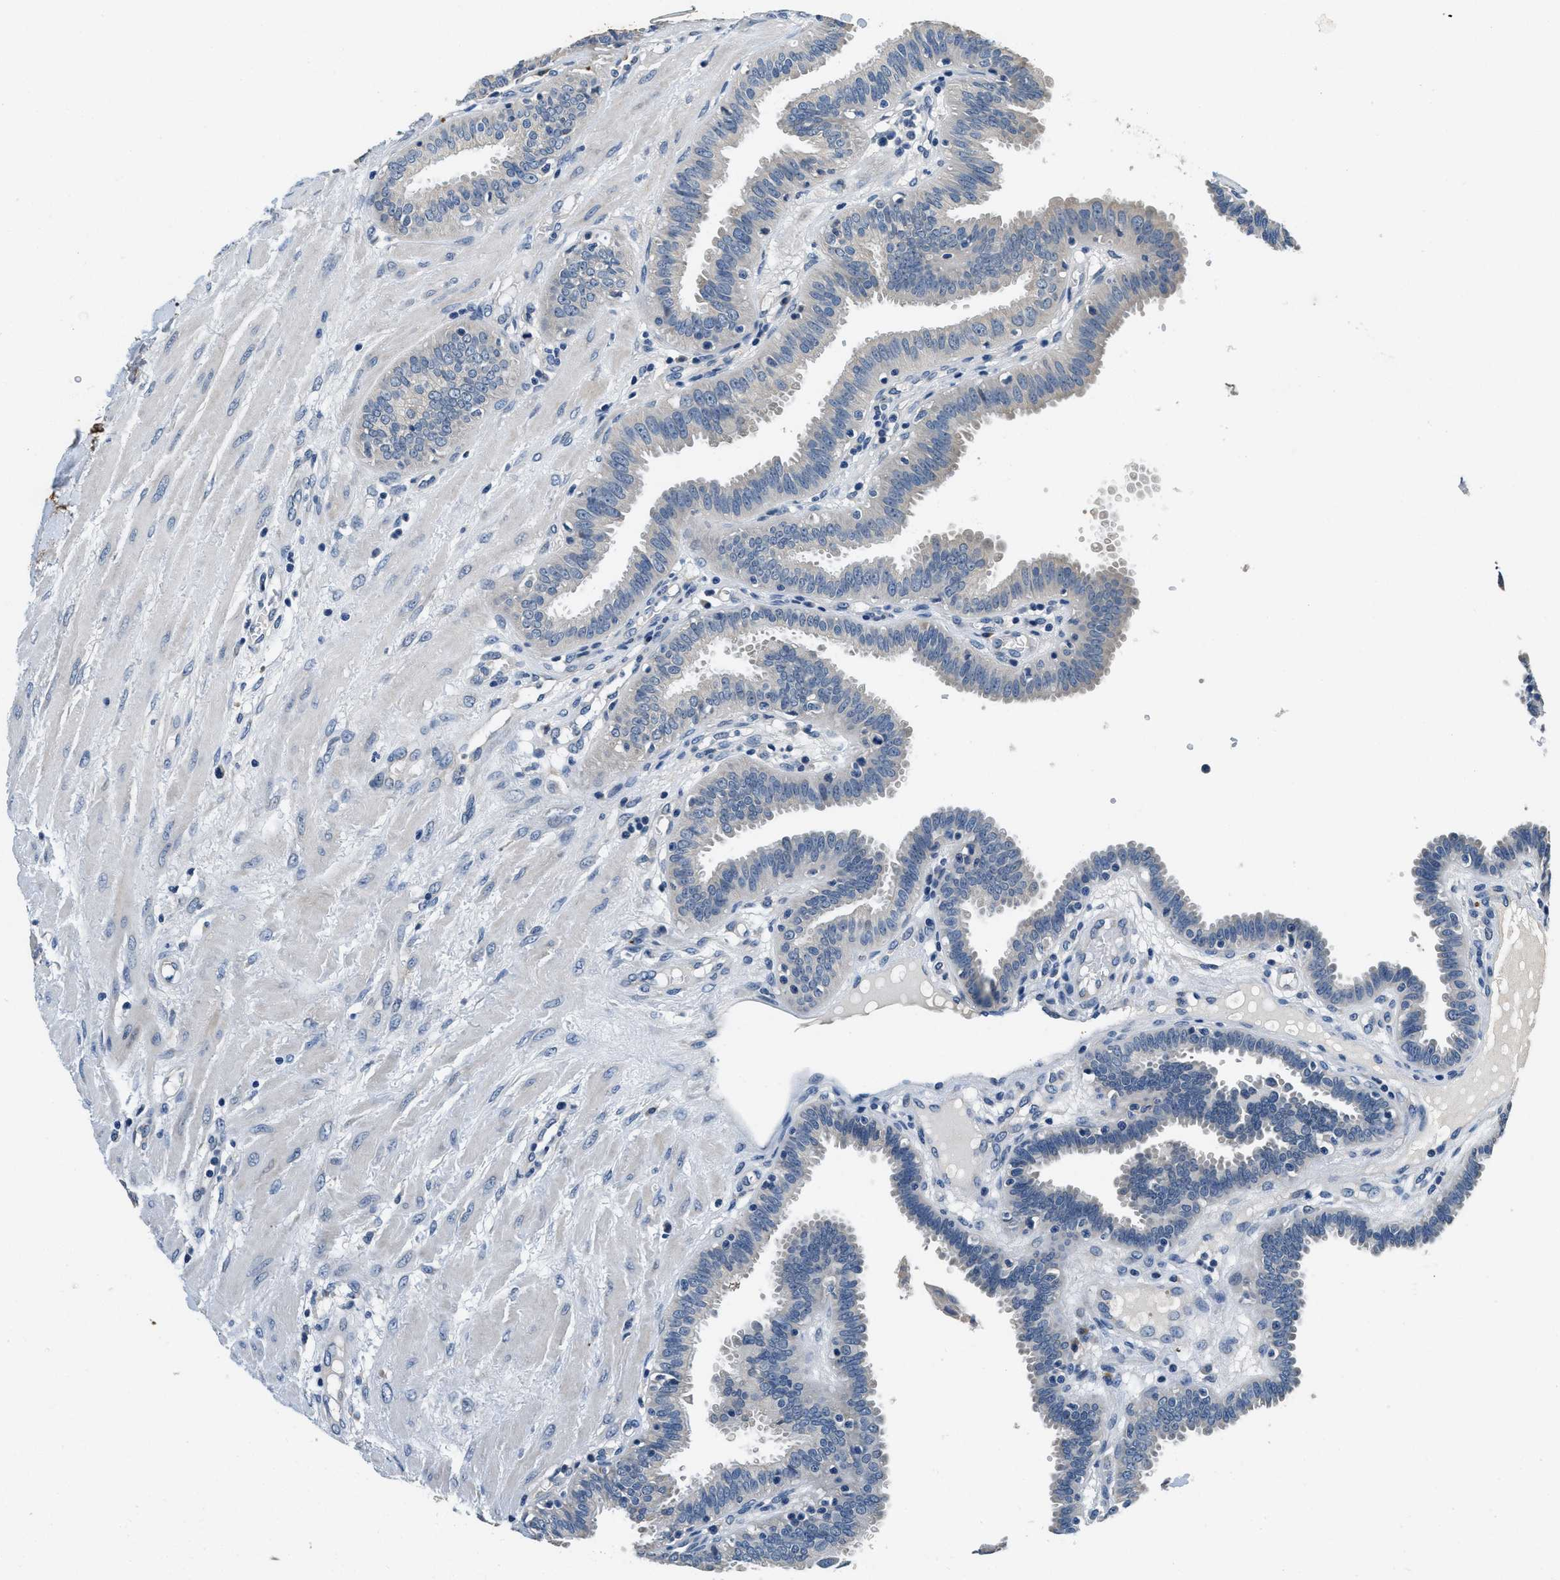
{"staining": {"intensity": "negative", "quantity": "none", "location": "none"}, "tissue": "fallopian tube", "cell_type": "Glandular cells", "image_type": "normal", "snomed": [{"axis": "morphology", "description": "Normal tissue, NOS"}, {"axis": "topography", "description": "Fallopian tube"}], "caption": "Glandular cells show no significant protein staining in normal fallopian tube. (DAB immunohistochemistry (IHC) visualized using brightfield microscopy, high magnification).", "gene": "ALDH3A2", "patient": {"sex": "female", "age": 32}}